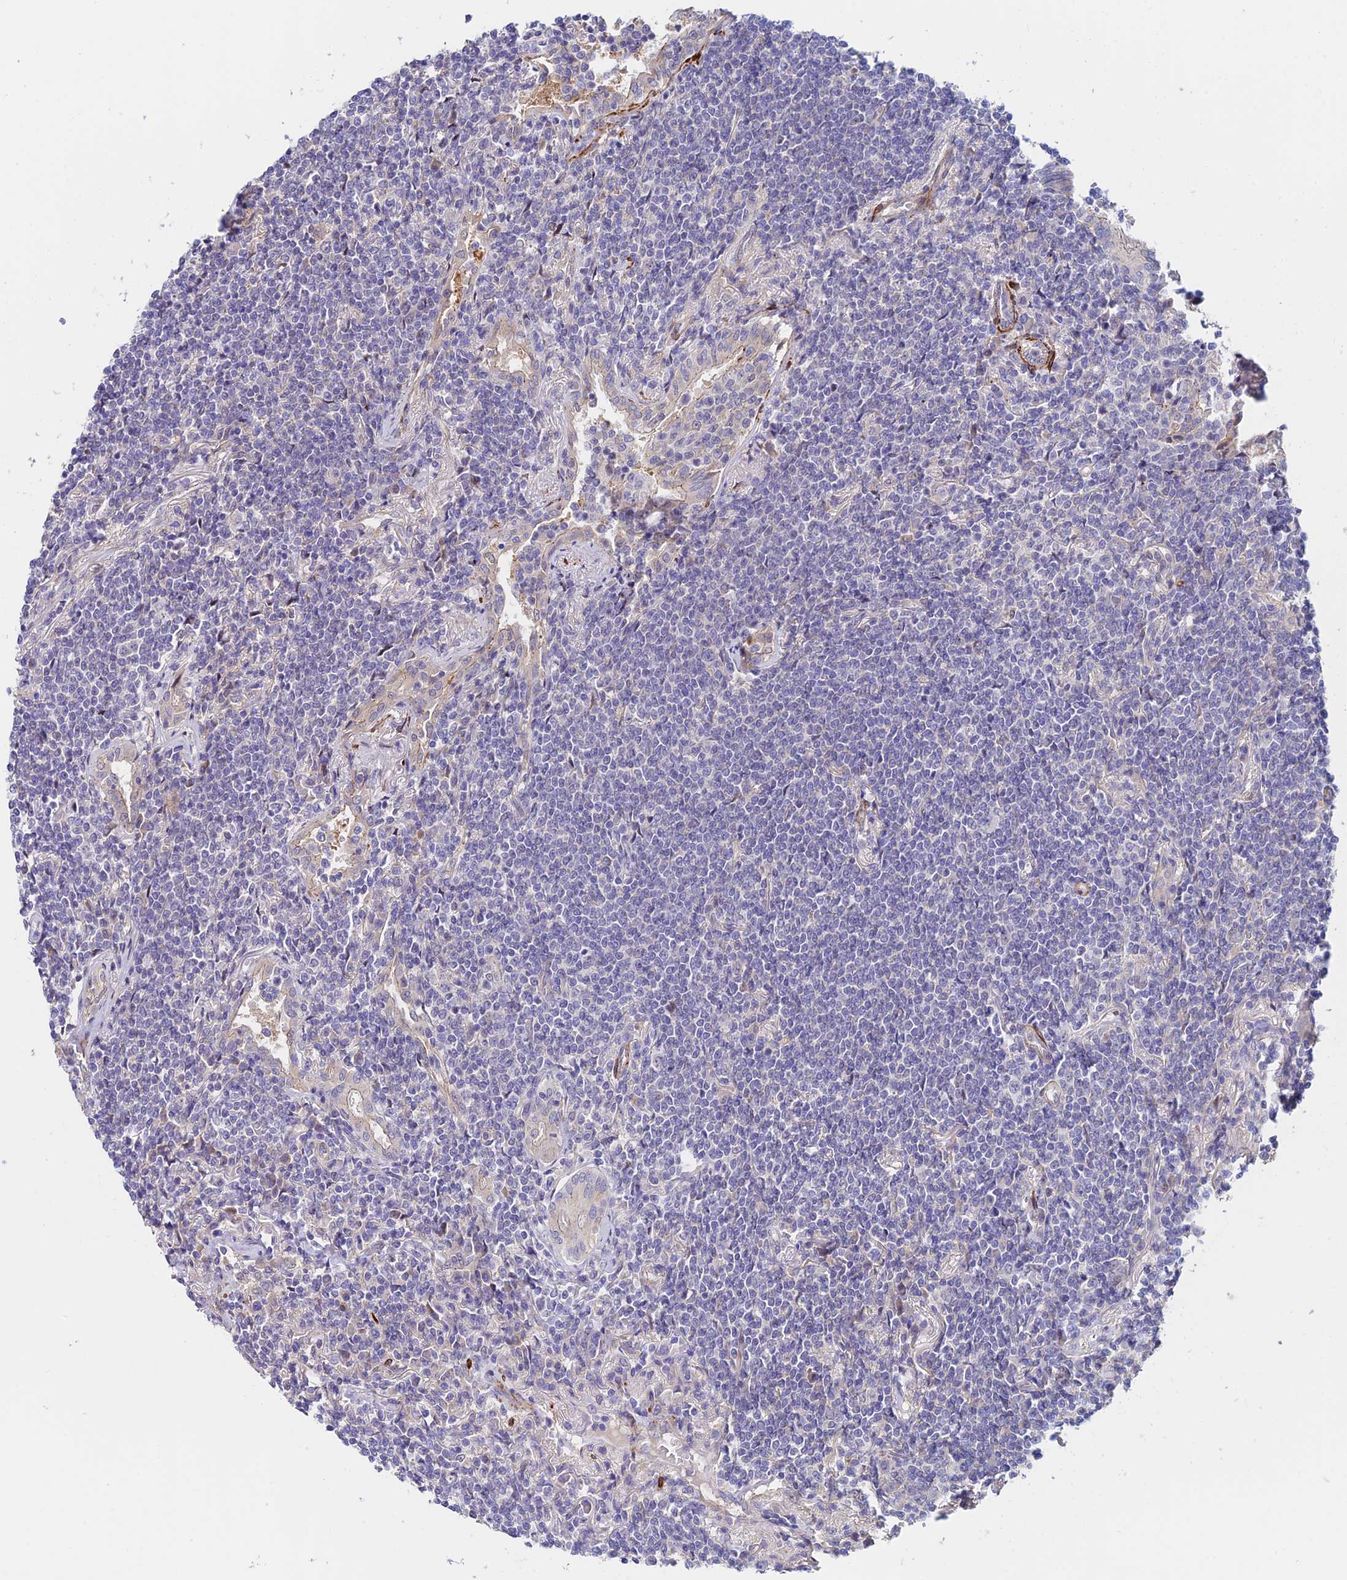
{"staining": {"intensity": "negative", "quantity": "none", "location": "none"}, "tissue": "lymphoma", "cell_type": "Tumor cells", "image_type": "cancer", "snomed": [{"axis": "morphology", "description": "Malignant lymphoma, non-Hodgkin's type, Low grade"}, {"axis": "topography", "description": "Lung"}], "caption": "An immunohistochemistry micrograph of lymphoma is shown. There is no staining in tumor cells of lymphoma. The staining was performed using DAB (3,3'-diaminobenzidine) to visualize the protein expression in brown, while the nuclei were stained in blue with hematoxylin (Magnification: 20x).", "gene": "ANKRD50", "patient": {"sex": "female", "age": 71}}